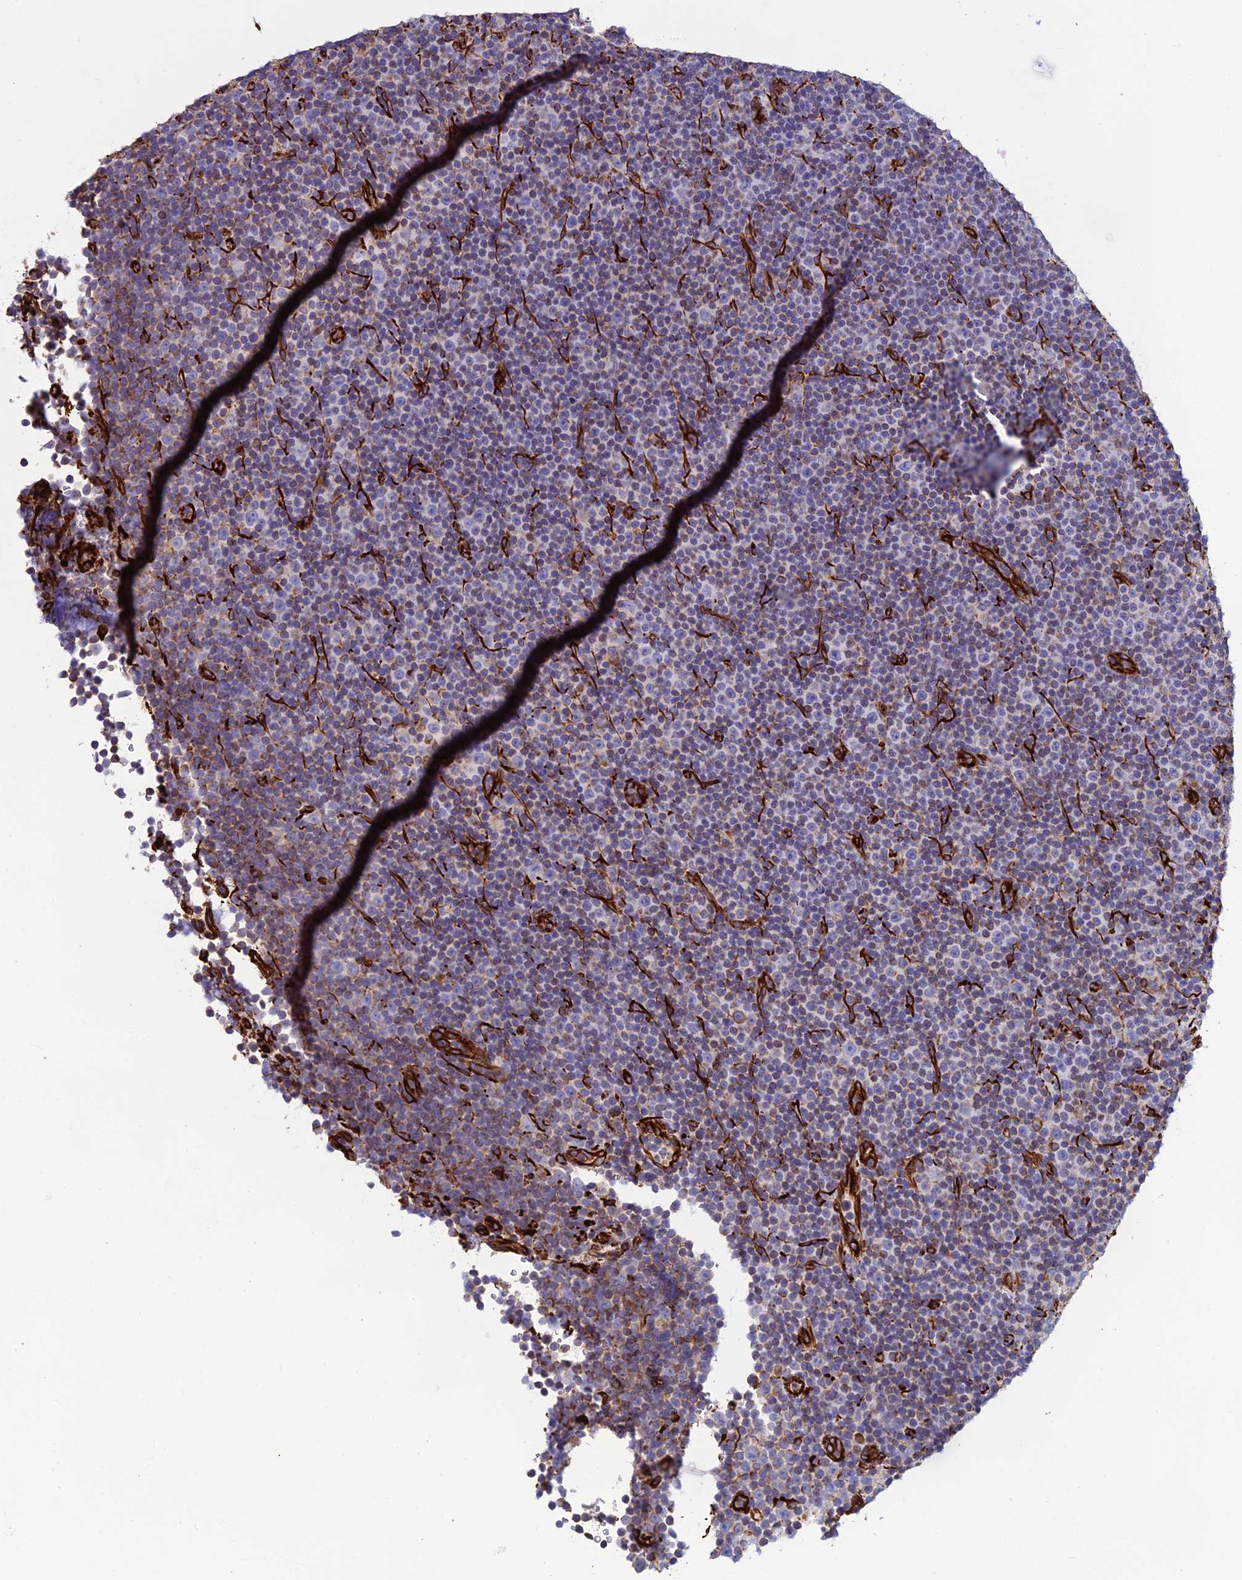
{"staining": {"intensity": "negative", "quantity": "none", "location": "none"}, "tissue": "lymphoma", "cell_type": "Tumor cells", "image_type": "cancer", "snomed": [{"axis": "morphology", "description": "Malignant lymphoma, non-Hodgkin's type, Low grade"}, {"axis": "topography", "description": "Lymph node"}], "caption": "Malignant lymphoma, non-Hodgkin's type (low-grade) was stained to show a protein in brown. There is no significant expression in tumor cells.", "gene": "FBXL20", "patient": {"sex": "female", "age": 67}}